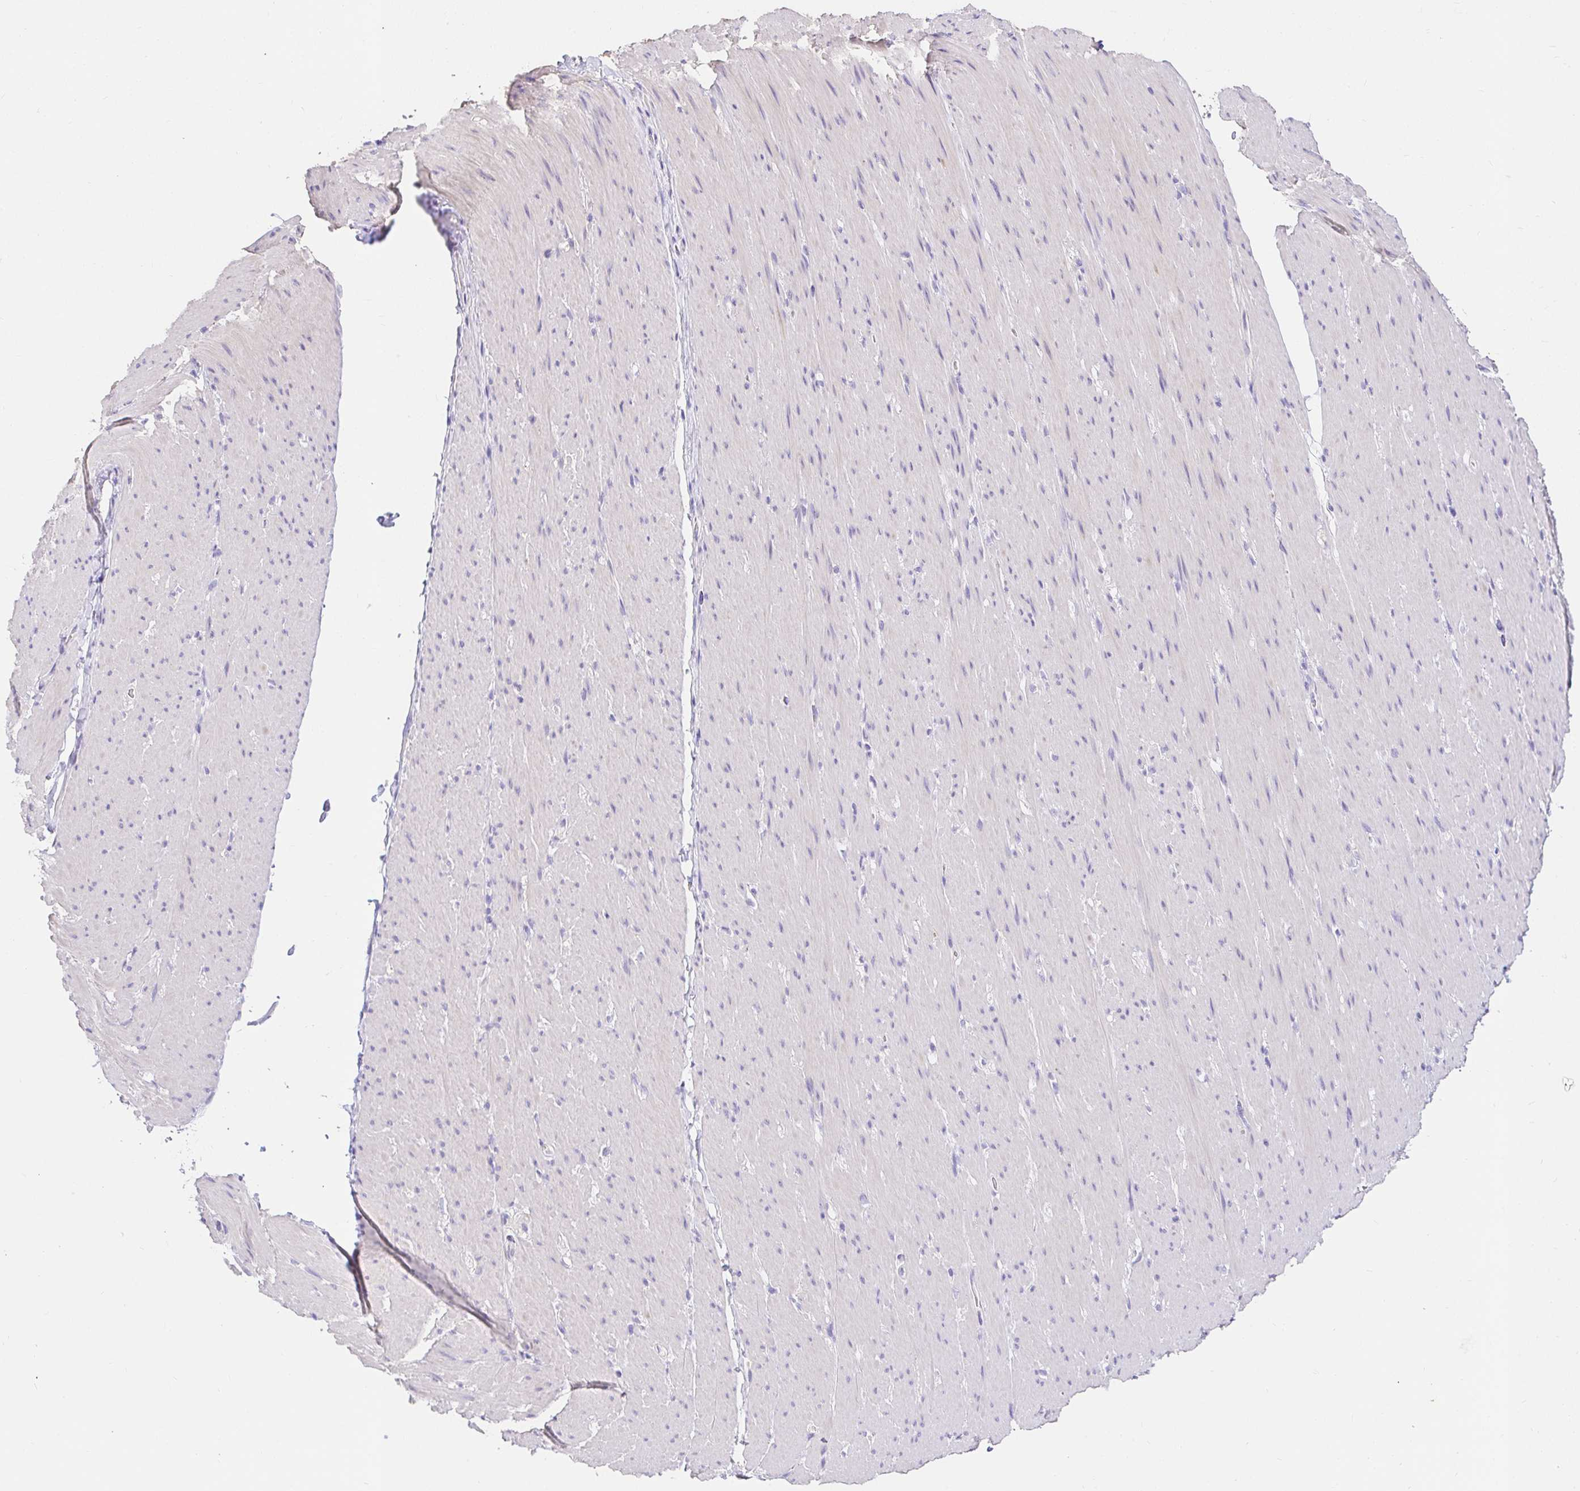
{"staining": {"intensity": "negative", "quantity": "none", "location": "none"}, "tissue": "smooth muscle", "cell_type": "Smooth muscle cells", "image_type": "normal", "snomed": [{"axis": "morphology", "description": "Normal tissue, NOS"}, {"axis": "topography", "description": "Smooth muscle"}, {"axis": "topography", "description": "Rectum"}], "caption": "Protein analysis of normal smooth muscle displays no significant staining in smooth muscle cells.", "gene": "CDO1", "patient": {"sex": "male", "age": 53}}